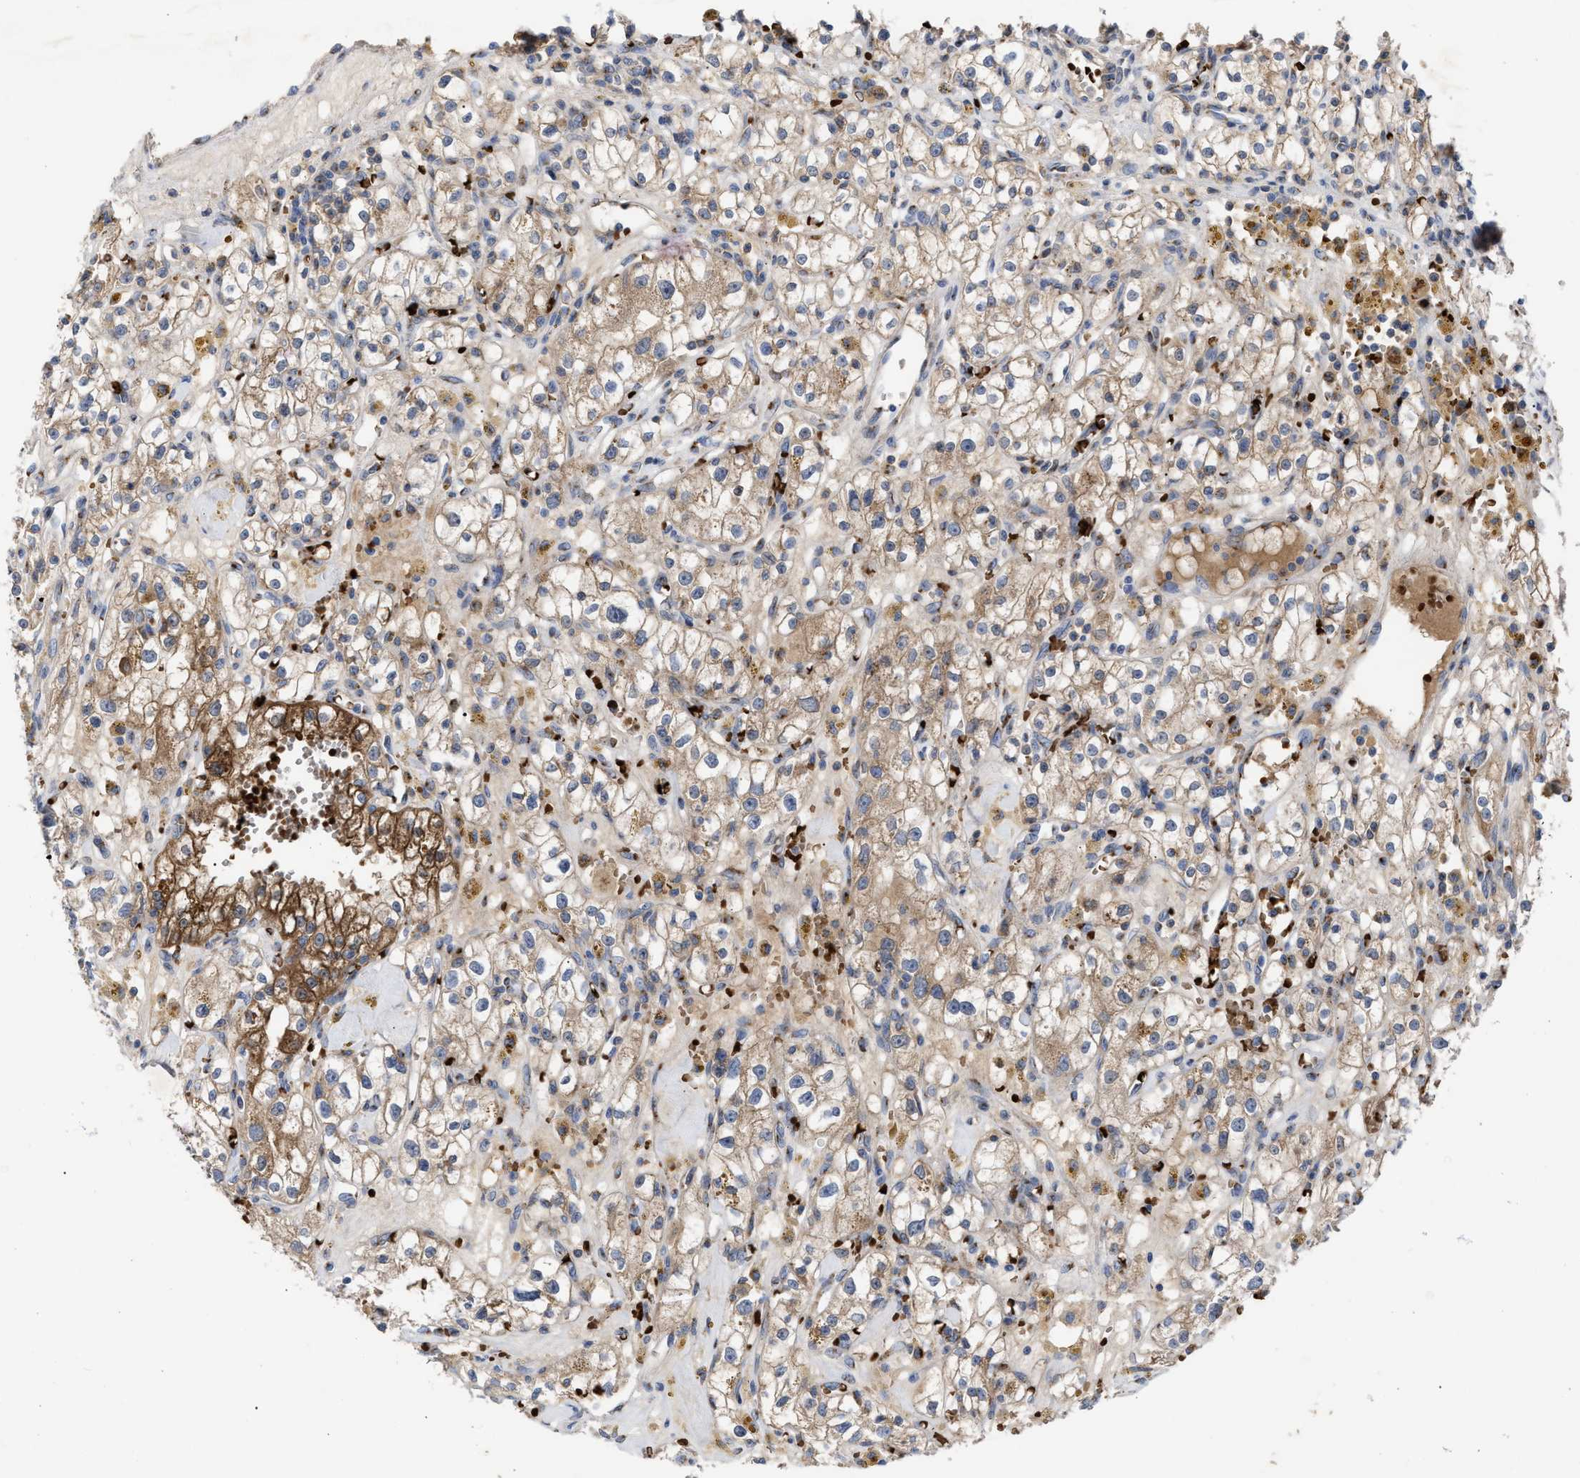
{"staining": {"intensity": "moderate", "quantity": ">75%", "location": "cytoplasmic/membranous"}, "tissue": "renal cancer", "cell_type": "Tumor cells", "image_type": "cancer", "snomed": [{"axis": "morphology", "description": "Adenocarcinoma, NOS"}, {"axis": "topography", "description": "Kidney"}], "caption": "A brown stain highlights moderate cytoplasmic/membranous staining of a protein in human renal adenocarcinoma tumor cells.", "gene": "CCL2", "patient": {"sex": "male", "age": 56}}